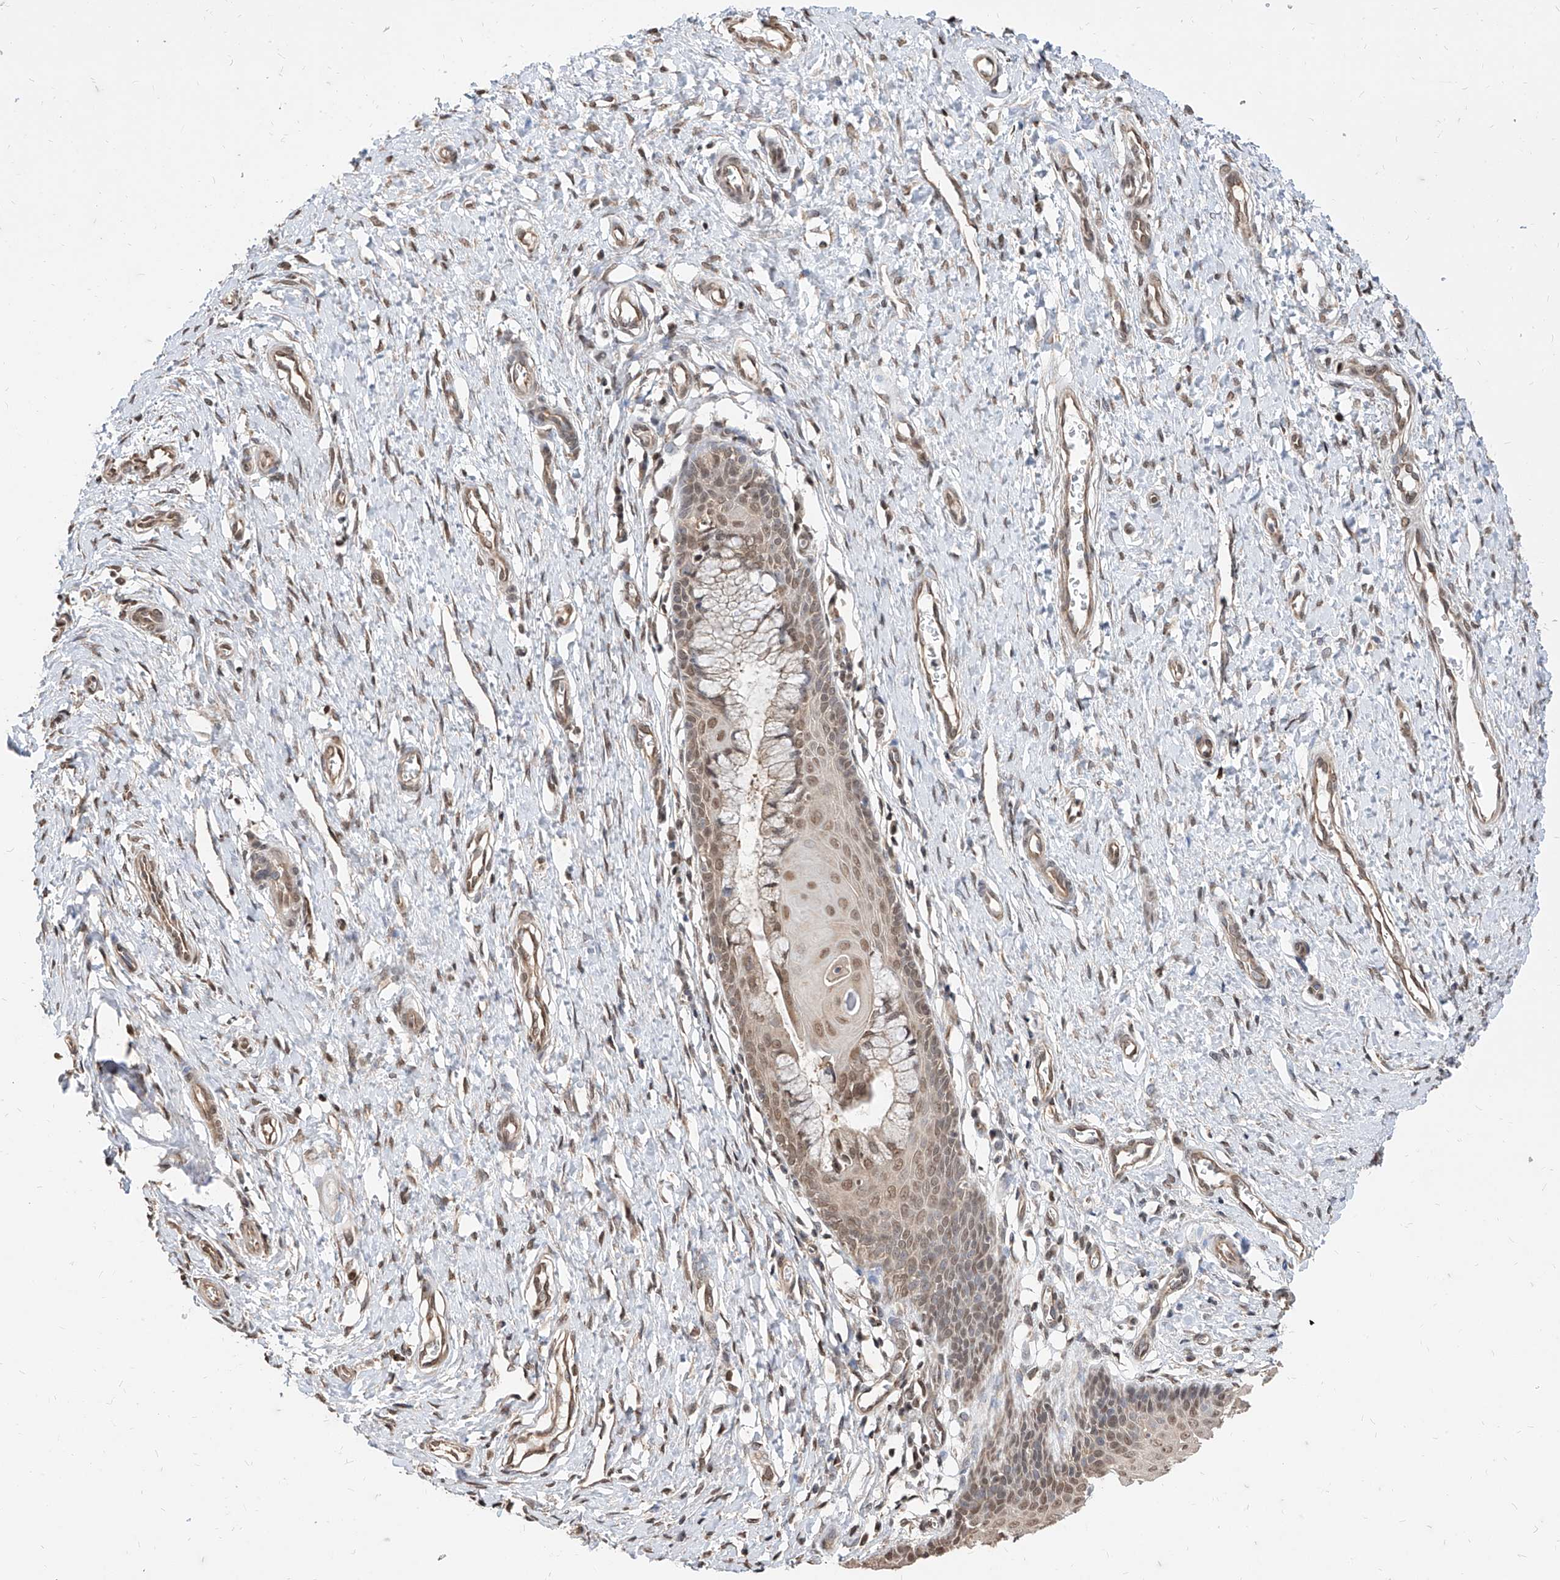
{"staining": {"intensity": "moderate", "quantity": "25%-75%", "location": "cytoplasmic/membranous,nuclear"}, "tissue": "cervix", "cell_type": "Glandular cells", "image_type": "normal", "snomed": [{"axis": "morphology", "description": "Normal tissue, NOS"}, {"axis": "topography", "description": "Cervix"}], "caption": "Cervix stained with immunohistochemistry demonstrates moderate cytoplasmic/membranous,nuclear positivity in approximately 25%-75% of glandular cells.", "gene": "C8orf82", "patient": {"sex": "female", "age": 55}}